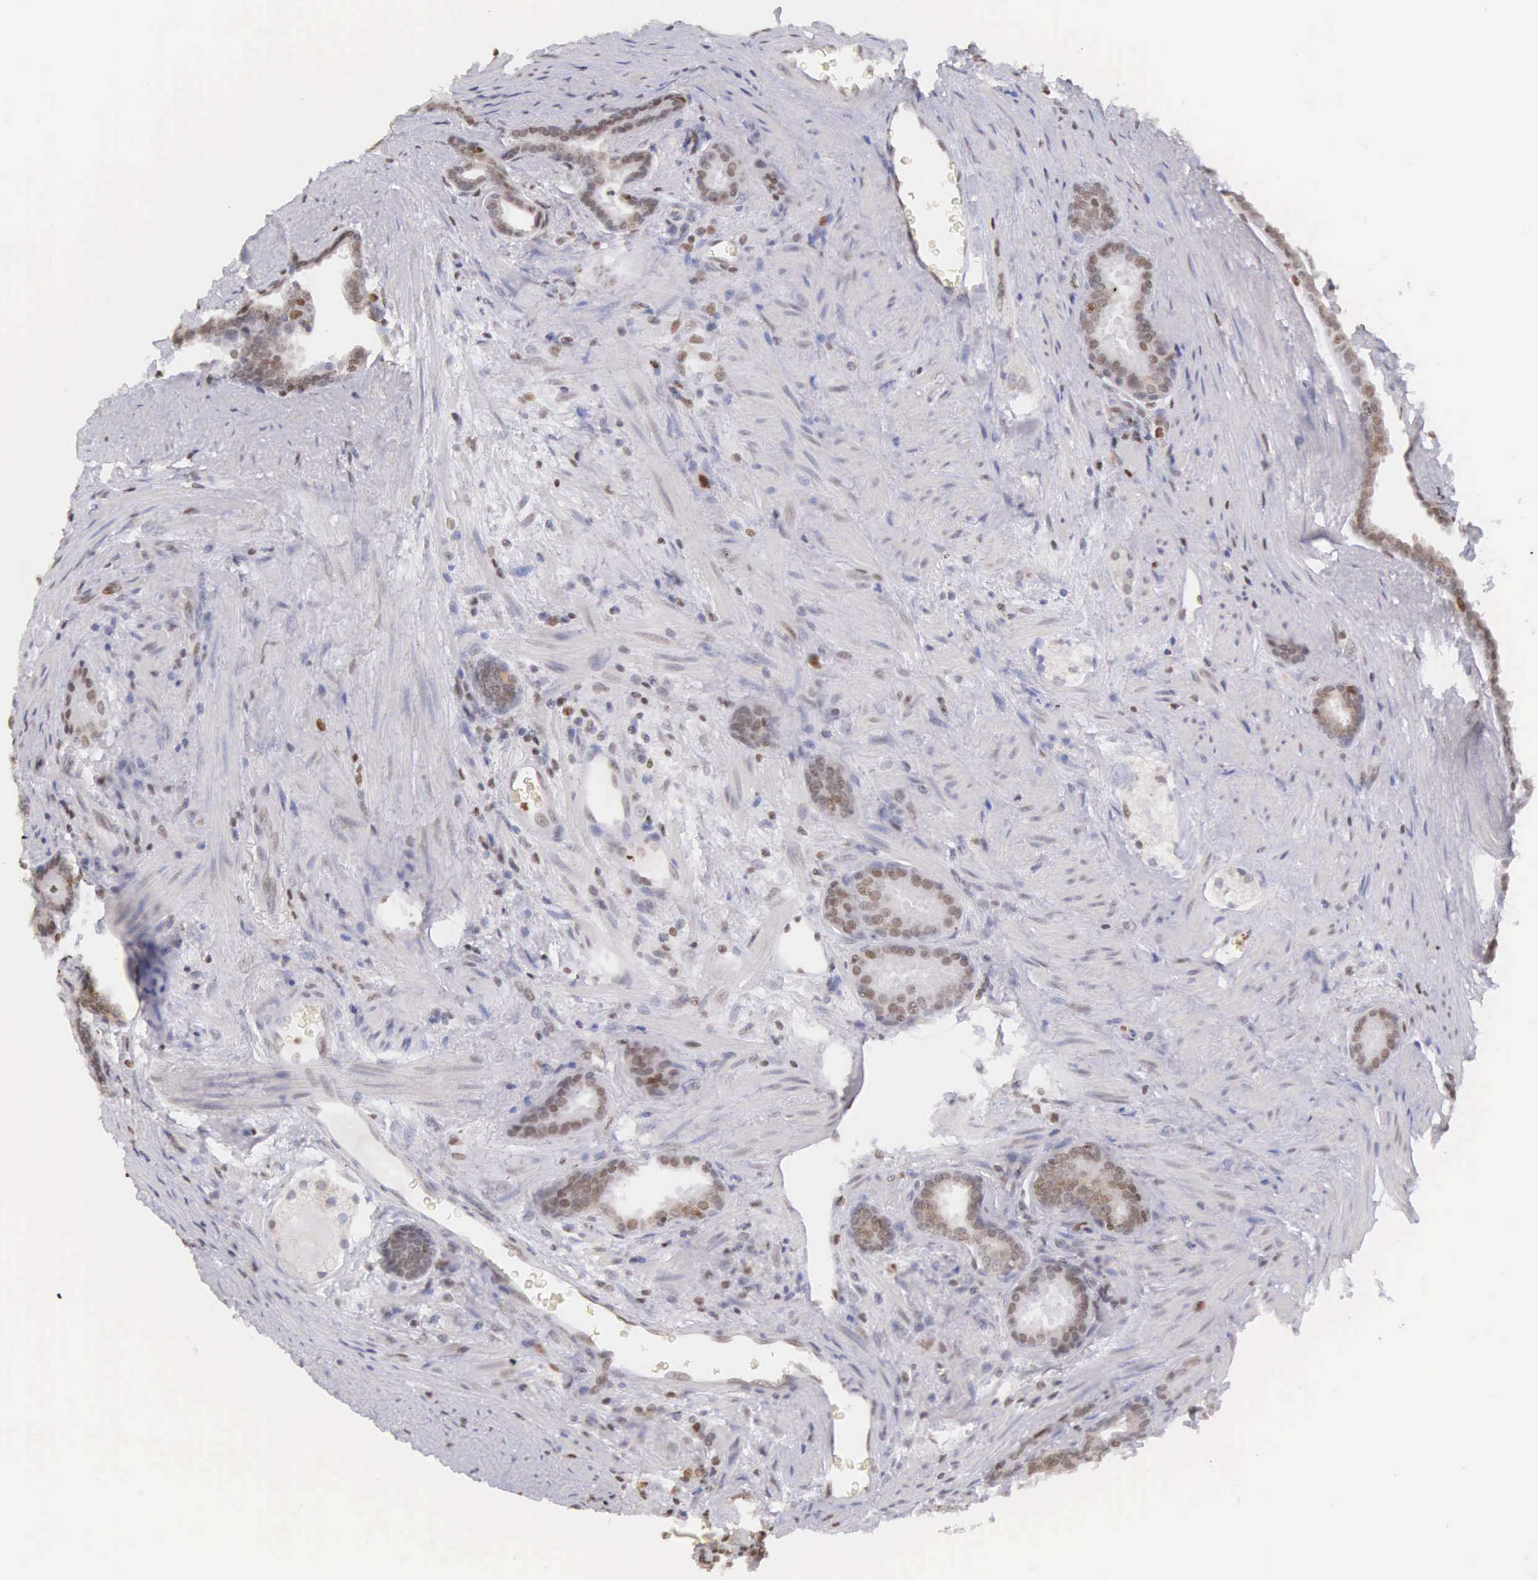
{"staining": {"intensity": "weak", "quantity": "25%-75%", "location": "nuclear"}, "tissue": "prostate cancer", "cell_type": "Tumor cells", "image_type": "cancer", "snomed": [{"axis": "morphology", "description": "Adenocarcinoma, Medium grade"}, {"axis": "topography", "description": "Prostate"}], "caption": "There is low levels of weak nuclear staining in tumor cells of prostate medium-grade adenocarcinoma, as demonstrated by immunohistochemical staining (brown color).", "gene": "VRK1", "patient": {"sex": "male", "age": 68}}